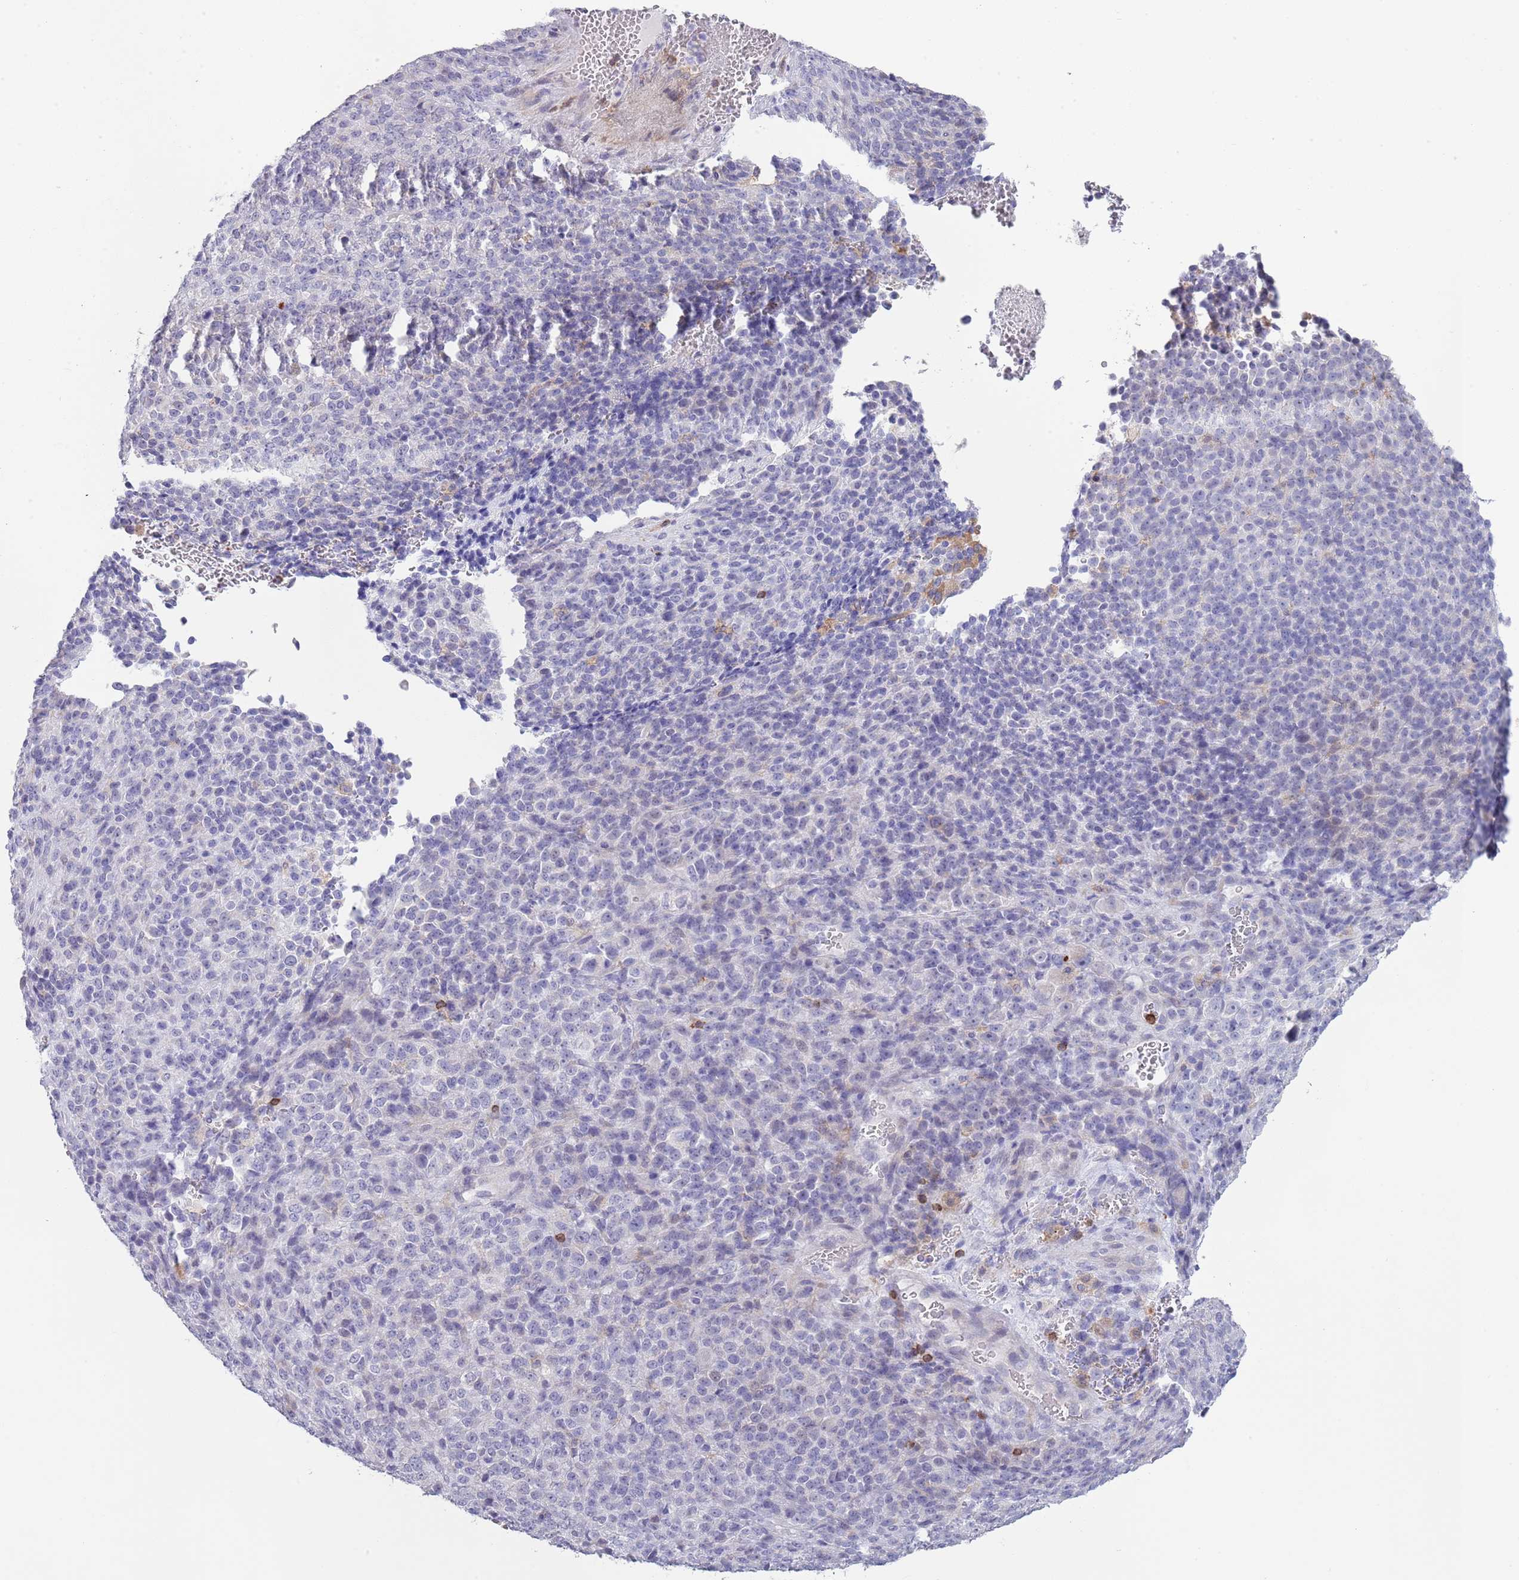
{"staining": {"intensity": "negative", "quantity": "none", "location": "none"}, "tissue": "melanoma", "cell_type": "Tumor cells", "image_type": "cancer", "snomed": [{"axis": "morphology", "description": "Malignant melanoma, Metastatic site"}, {"axis": "topography", "description": "Brain"}], "caption": "This is an immunohistochemistry (IHC) image of malignant melanoma (metastatic site). There is no staining in tumor cells.", "gene": "LPXN", "patient": {"sex": "female", "age": 56}}